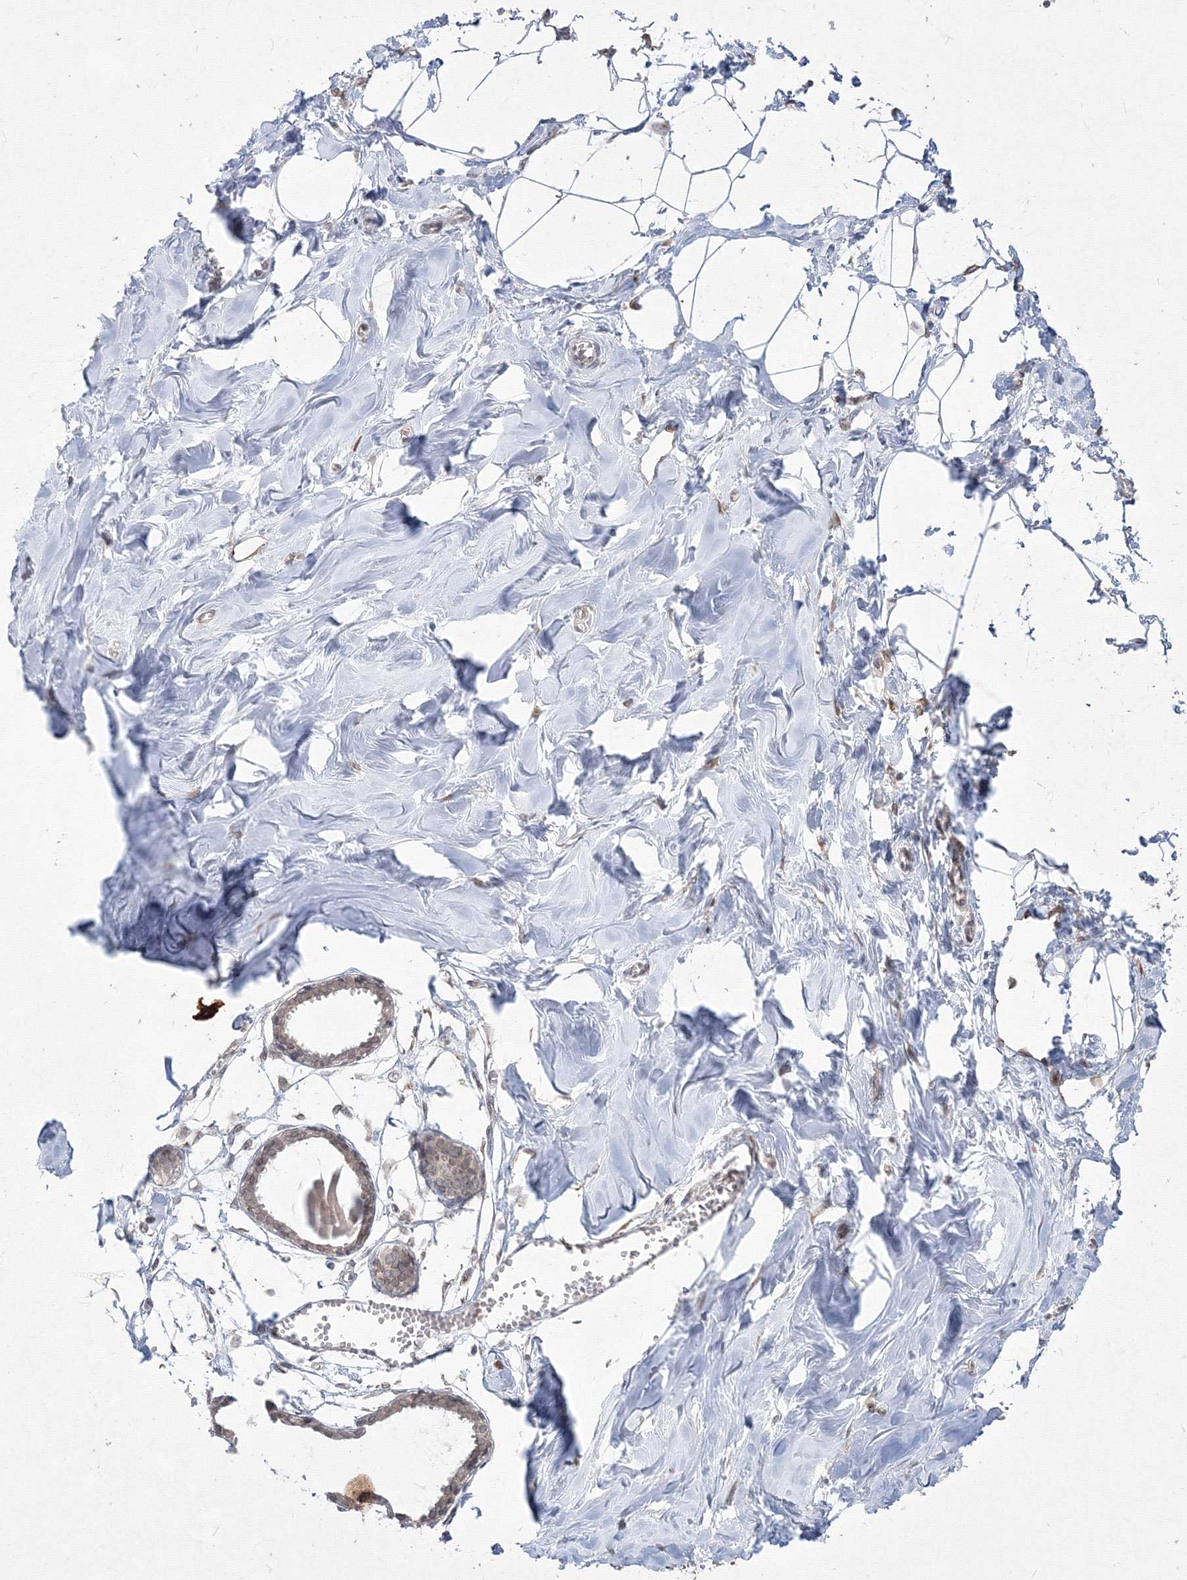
{"staining": {"intensity": "moderate", "quantity": "25%-75%", "location": "cytoplasmic/membranous,nuclear"}, "tissue": "breast", "cell_type": "Adipocytes", "image_type": "normal", "snomed": [{"axis": "morphology", "description": "Normal tissue, NOS"}, {"axis": "topography", "description": "Breast"}], "caption": "Moderate cytoplasmic/membranous,nuclear protein expression is present in about 25%-75% of adipocytes in breast. (DAB IHC, brown staining for protein, blue staining for nuclei).", "gene": "DNAJB2", "patient": {"sex": "female", "age": 27}}